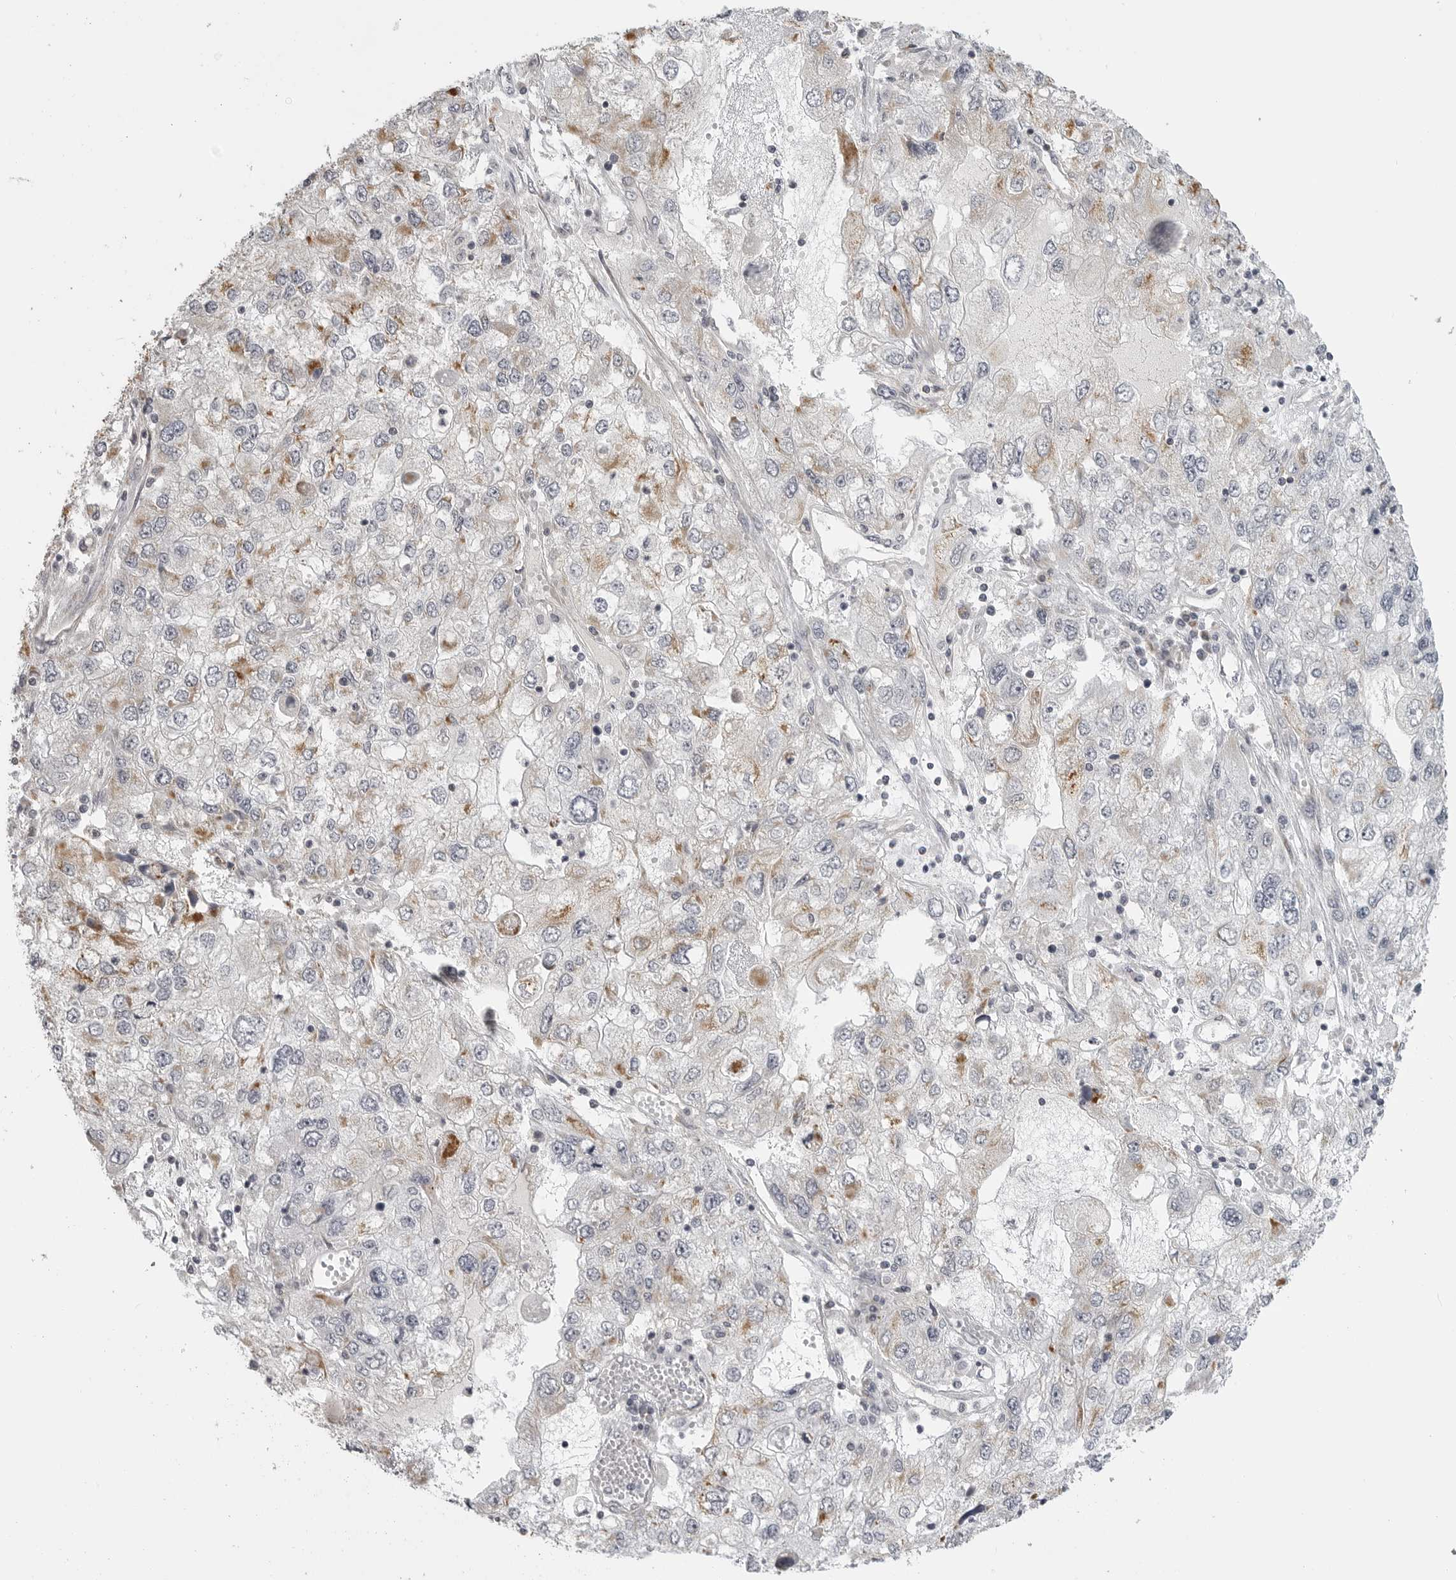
{"staining": {"intensity": "moderate", "quantity": "<25%", "location": "cytoplasmic/membranous"}, "tissue": "endometrial cancer", "cell_type": "Tumor cells", "image_type": "cancer", "snomed": [{"axis": "morphology", "description": "Adenocarcinoma, NOS"}, {"axis": "topography", "description": "Endometrium"}], "caption": "This micrograph displays immunohistochemistry (IHC) staining of adenocarcinoma (endometrial), with low moderate cytoplasmic/membranous expression in approximately <25% of tumor cells.", "gene": "MAP7D1", "patient": {"sex": "female", "age": 49}}